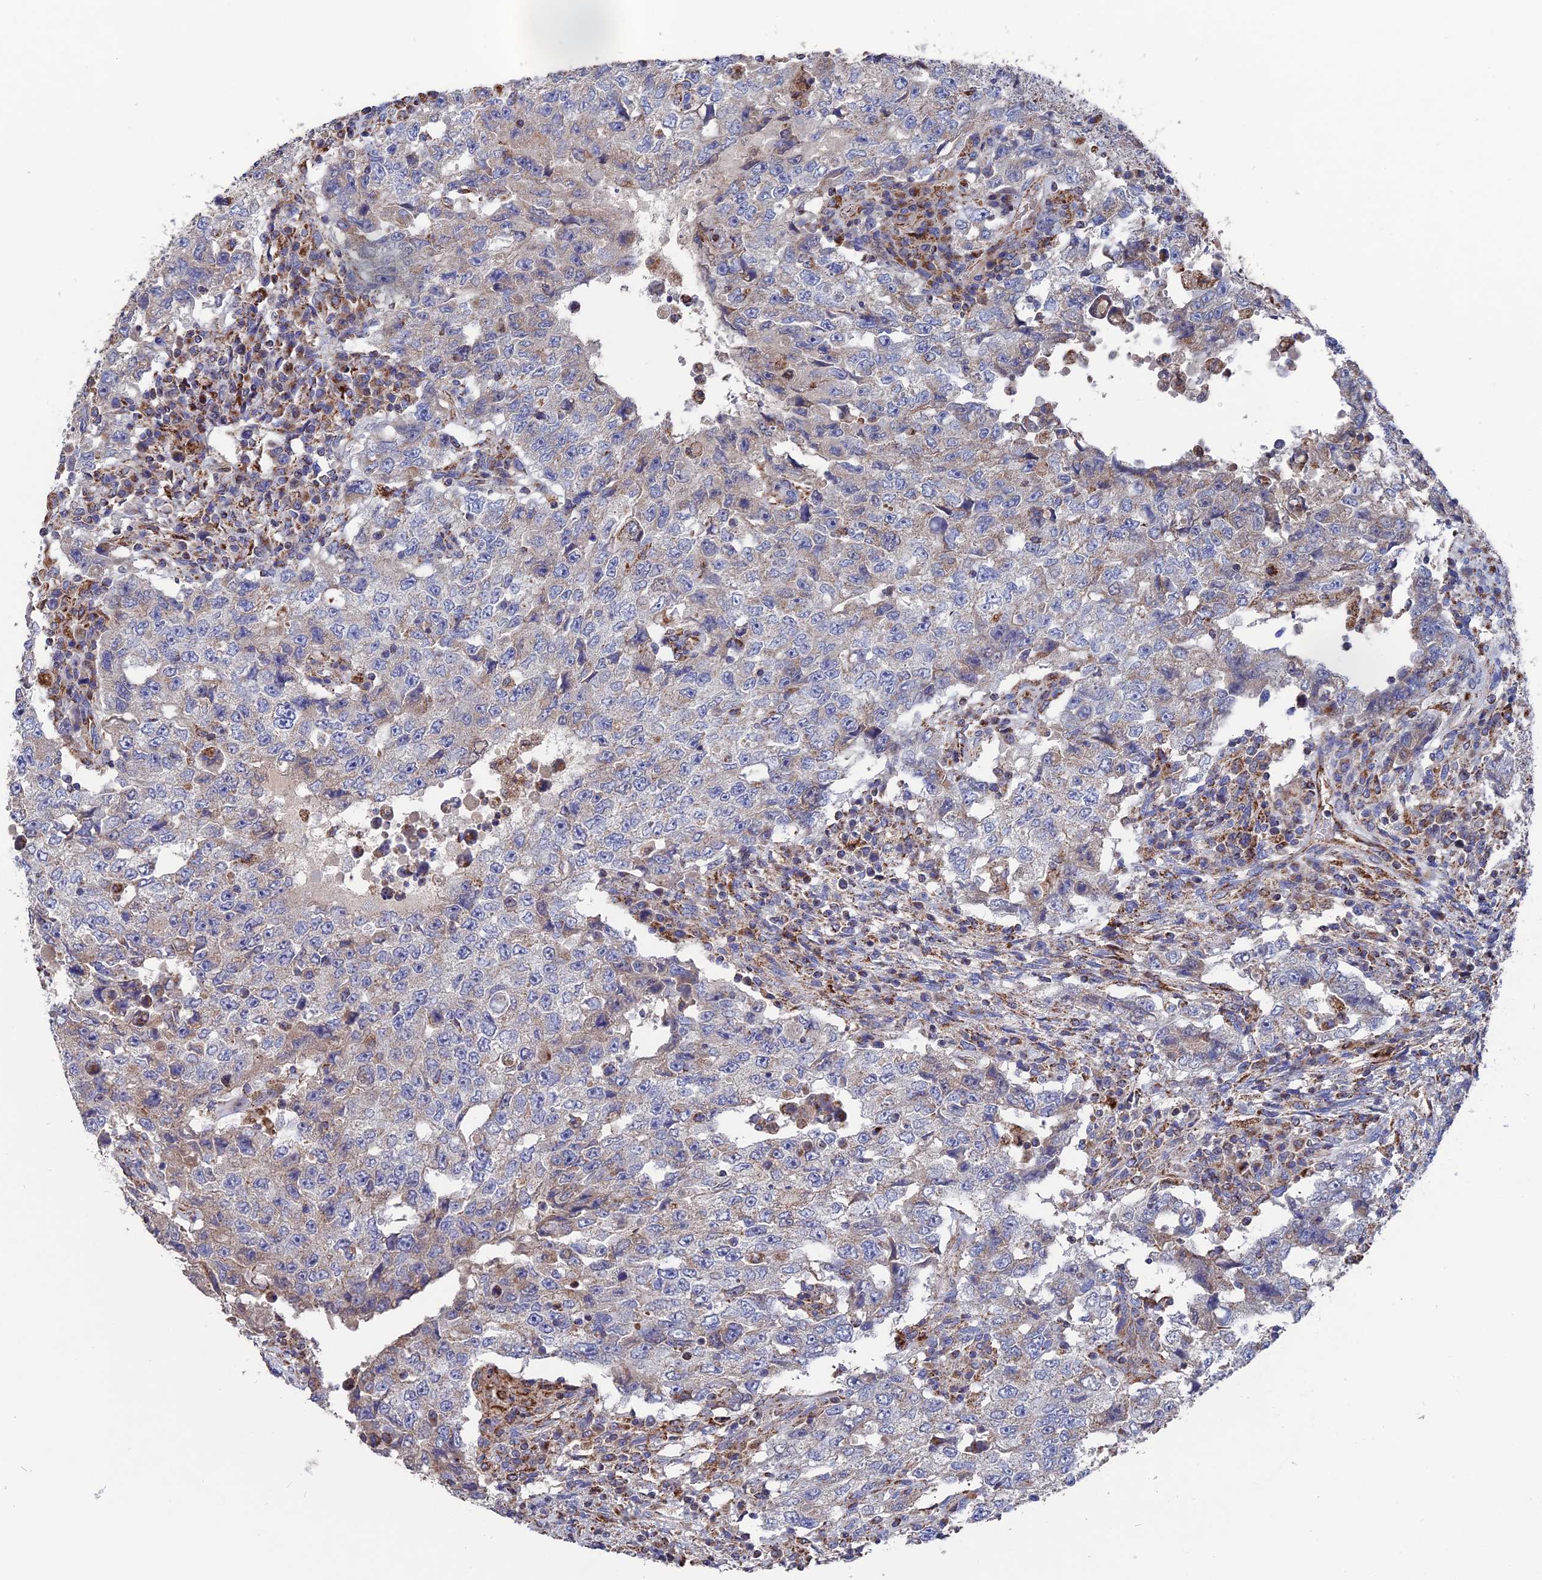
{"staining": {"intensity": "negative", "quantity": "none", "location": "none"}, "tissue": "testis cancer", "cell_type": "Tumor cells", "image_type": "cancer", "snomed": [{"axis": "morphology", "description": "Carcinoma, Embryonal, NOS"}, {"axis": "topography", "description": "Testis"}], "caption": "Histopathology image shows no protein staining in tumor cells of embryonal carcinoma (testis) tissue.", "gene": "TGFA", "patient": {"sex": "male", "age": 26}}